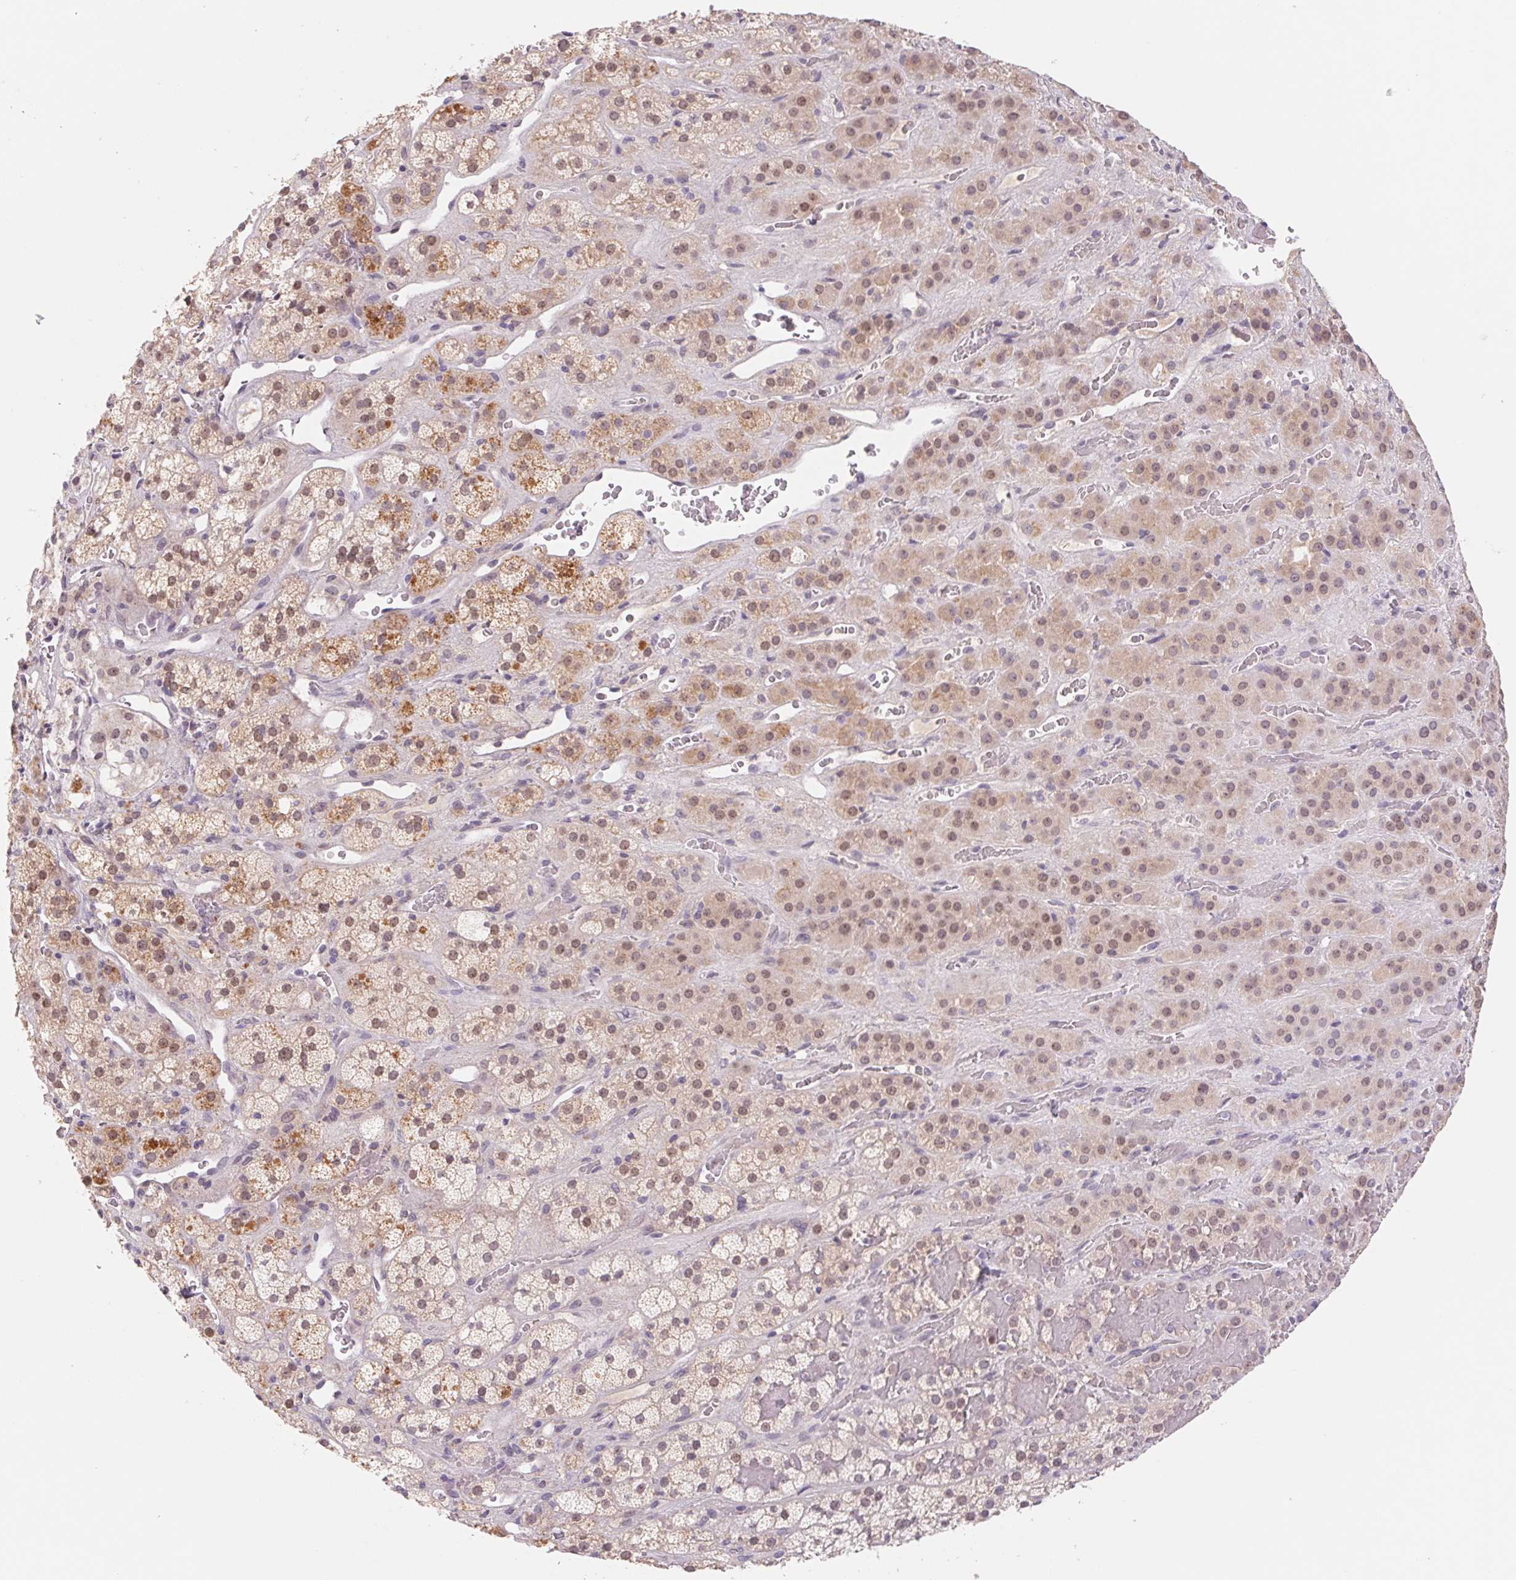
{"staining": {"intensity": "moderate", "quantity": "25%-75%", "location": "cytoplasmic/membranous"}, "tissue": "adrenal gland", "cell_type": "Glandular cells", "image_type": "normal", "snomed": [{"axis": "morphology", "description": "Normal tissue, NOS"}, {"axis": "topography", "description": "Adrenal gland"}], "caption": "An immunohistochemistry (IHC) micrograph of unremarkable tissue is shown. Protein staining in brown labels moderate cytoplasmic/membranous positivity in adrenal gland within glandular cells.", "gene": "PNMA8B", "patient": {"sex": "male", "age": 57}}